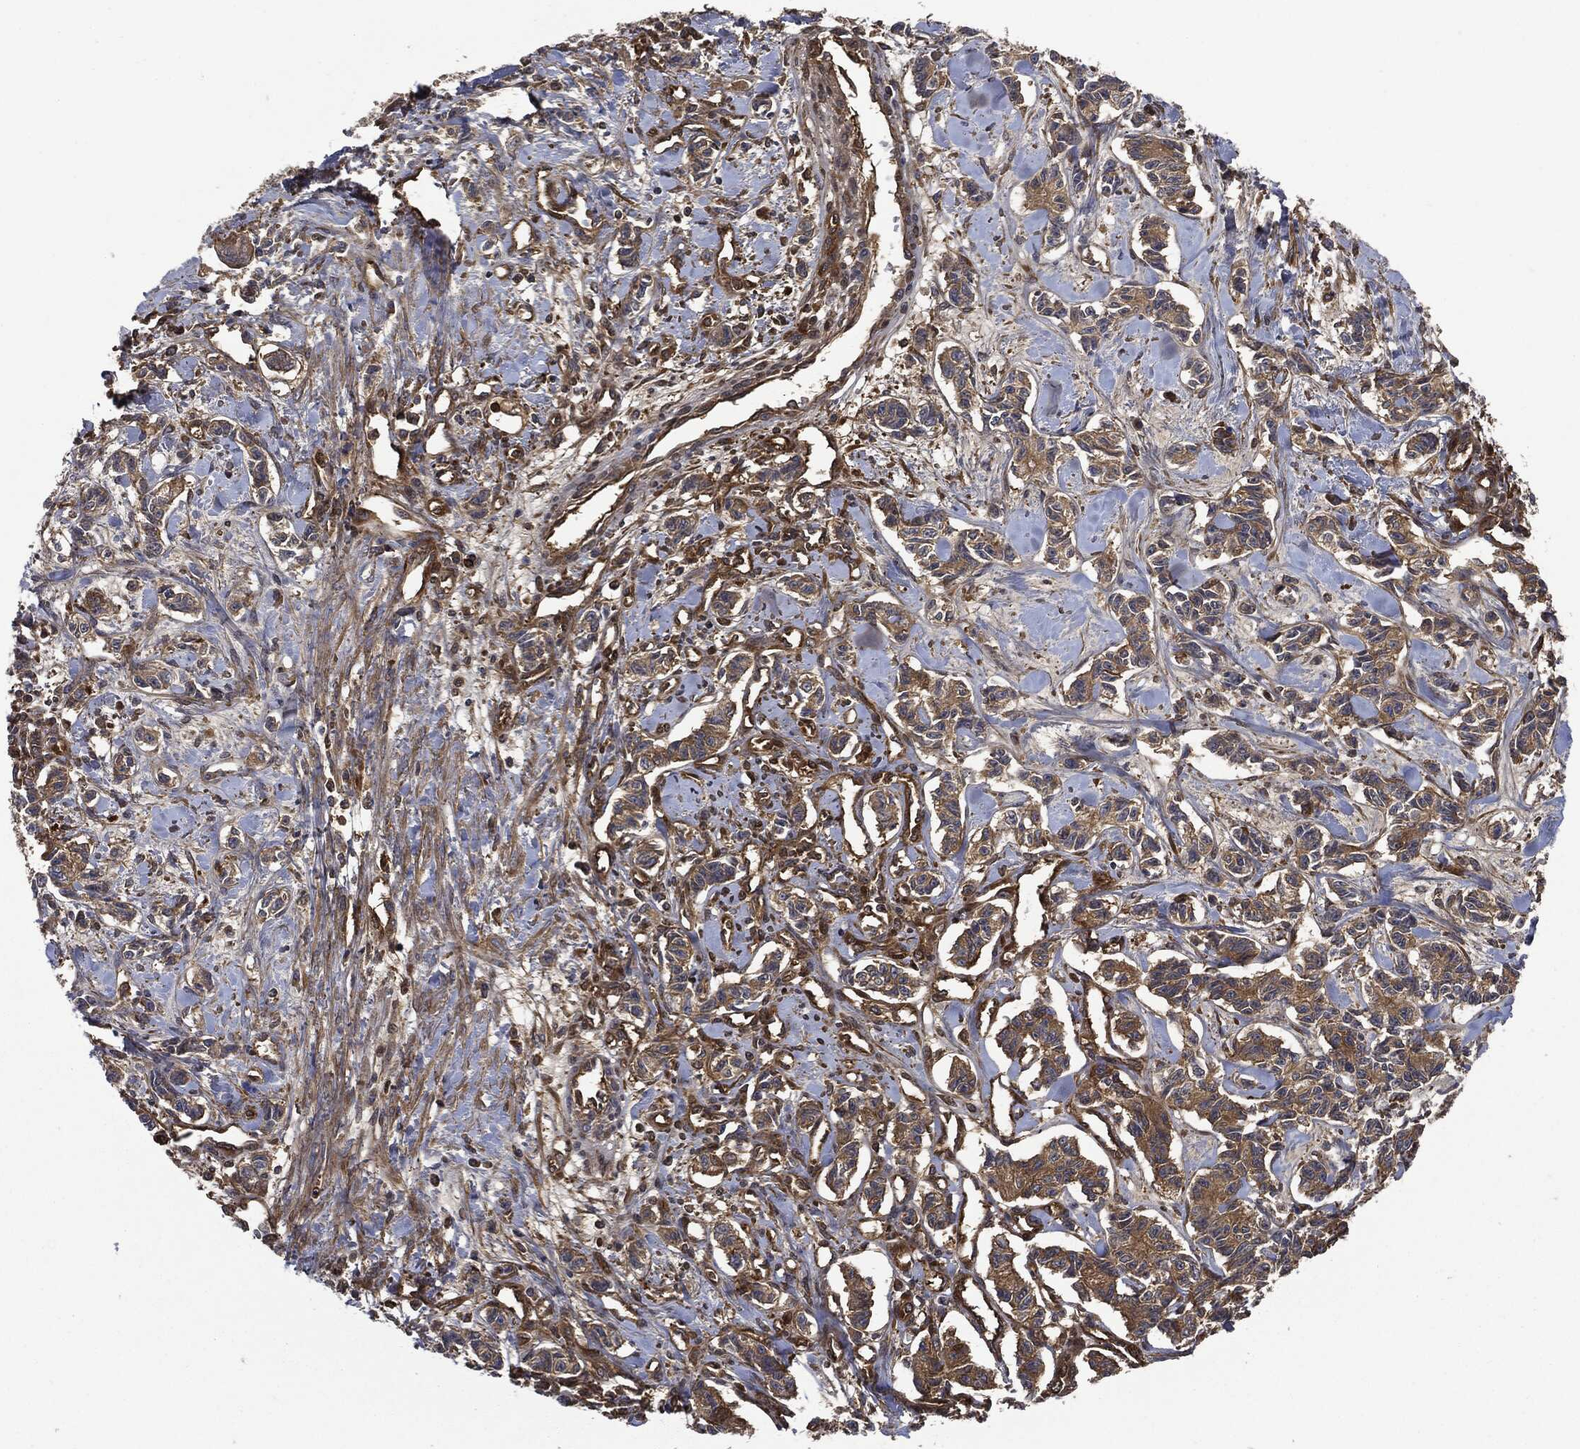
{"staining": {"intensity": "weak", "quantity": "25%-75%", "location": "cytoplasmic/membranous"}, "tissue": "carcinoid", "cell_type": "Tumor cells", "image_type": "cancer", "snomed": [{"axis": "morphology", "description": "Carcinoid, malignant, NOS"}, {"axis": "topography", "description": "Kidney"}], "caption": "Human malignant carcinoid stained for a protein (brown) displays weak cytoplasmic/membranous positive positivity in approximately 25%-75% of tumor cells.", "gene": "XPNPEP1", "patient": {"sex": "female", "age": 41}}